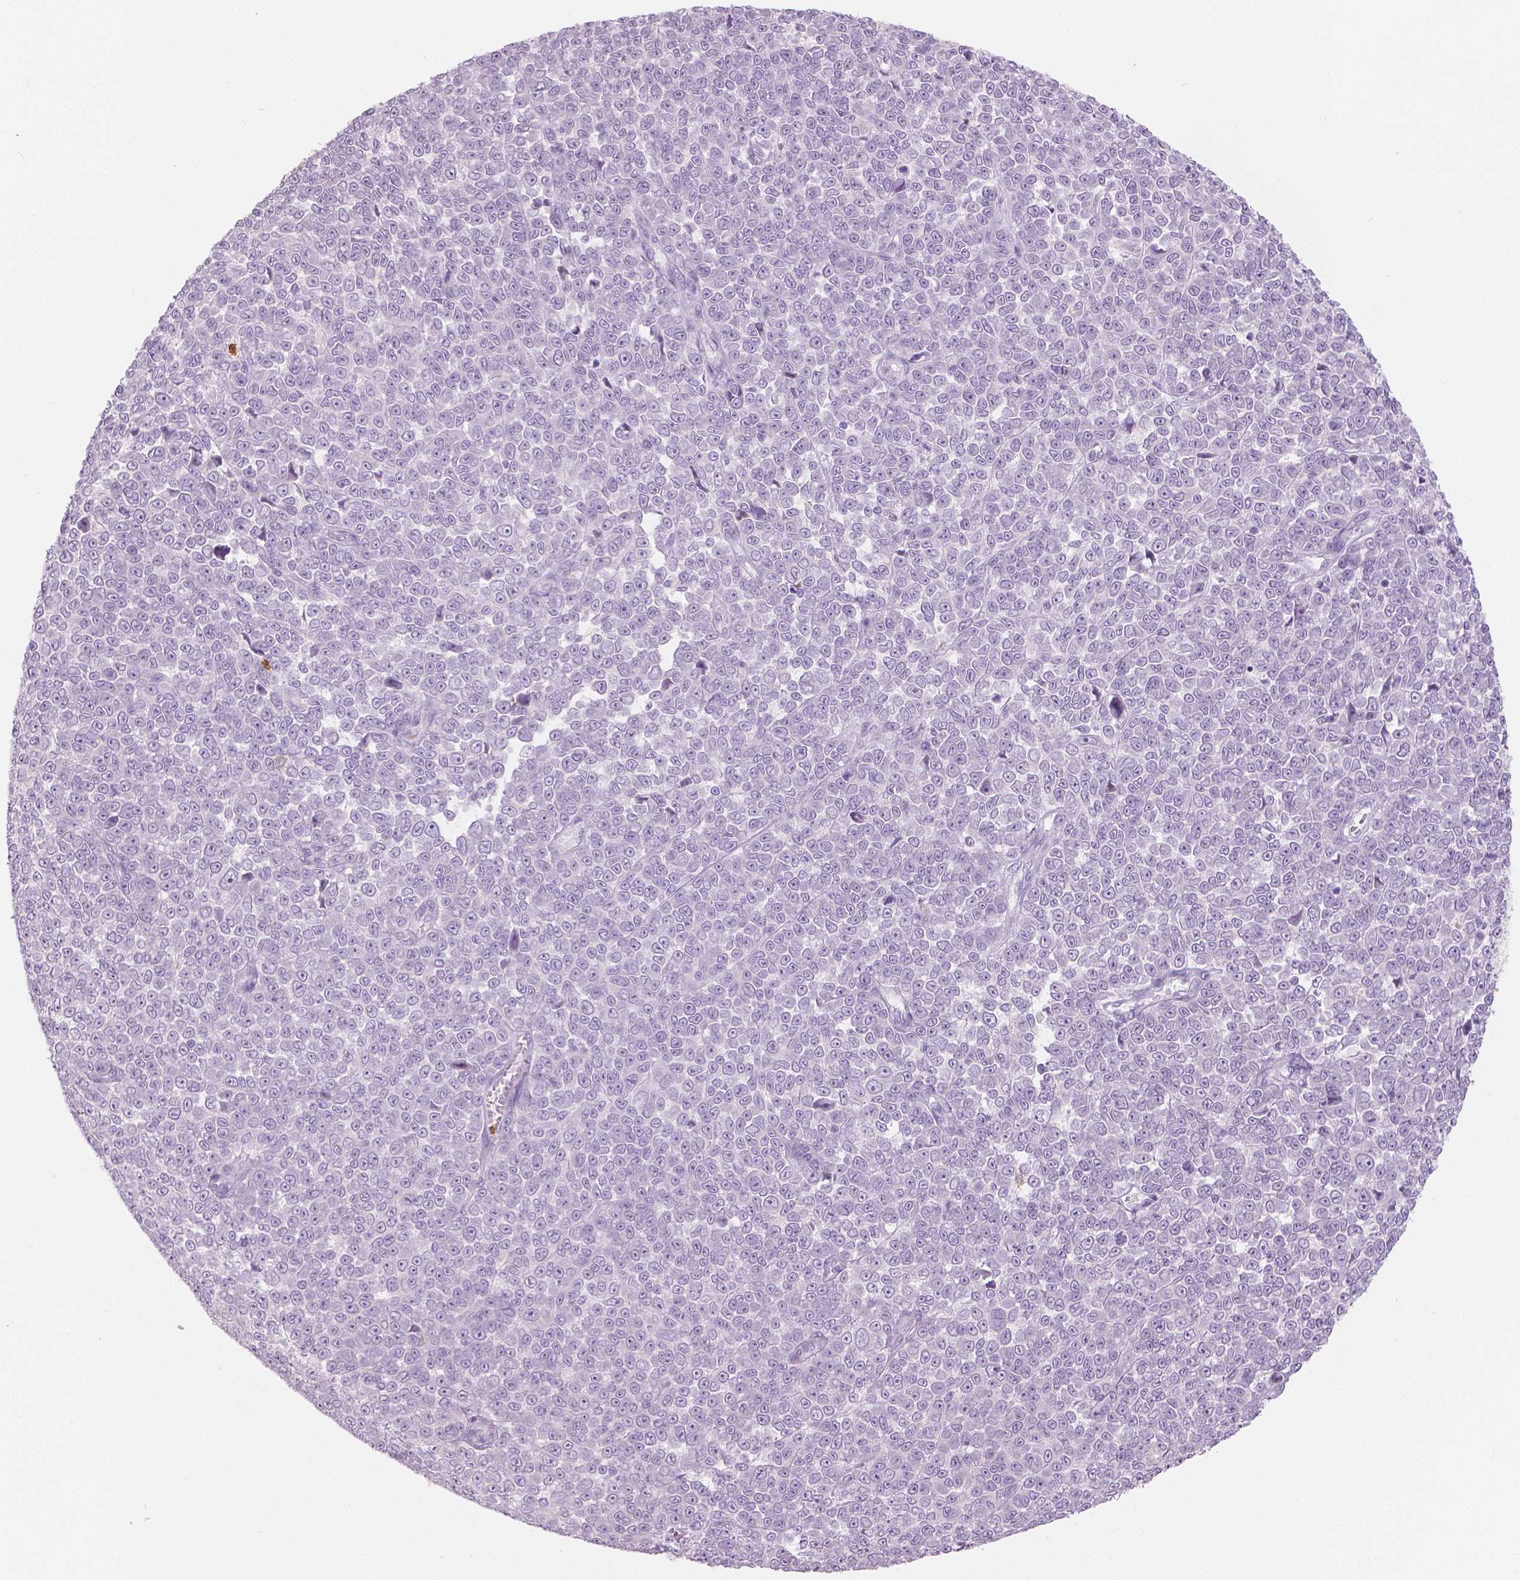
{"staining": {"intensity": "negative", "quantity": "none", "location": "none"}, "tissue": "melanoma", "cell_type": "Tumor cells", "image_type": "cancer", "snomed": [{"axis": "morphology", "description": "Malignant melanoma, NOS"}, {"axis": "topography", "description": "Skin"}], "caption": "Tumor cells are negative for brown protein staining in malignant melanoma.", "gene": "CXCR2", "patient": {"sex": "female", "age": 95}}